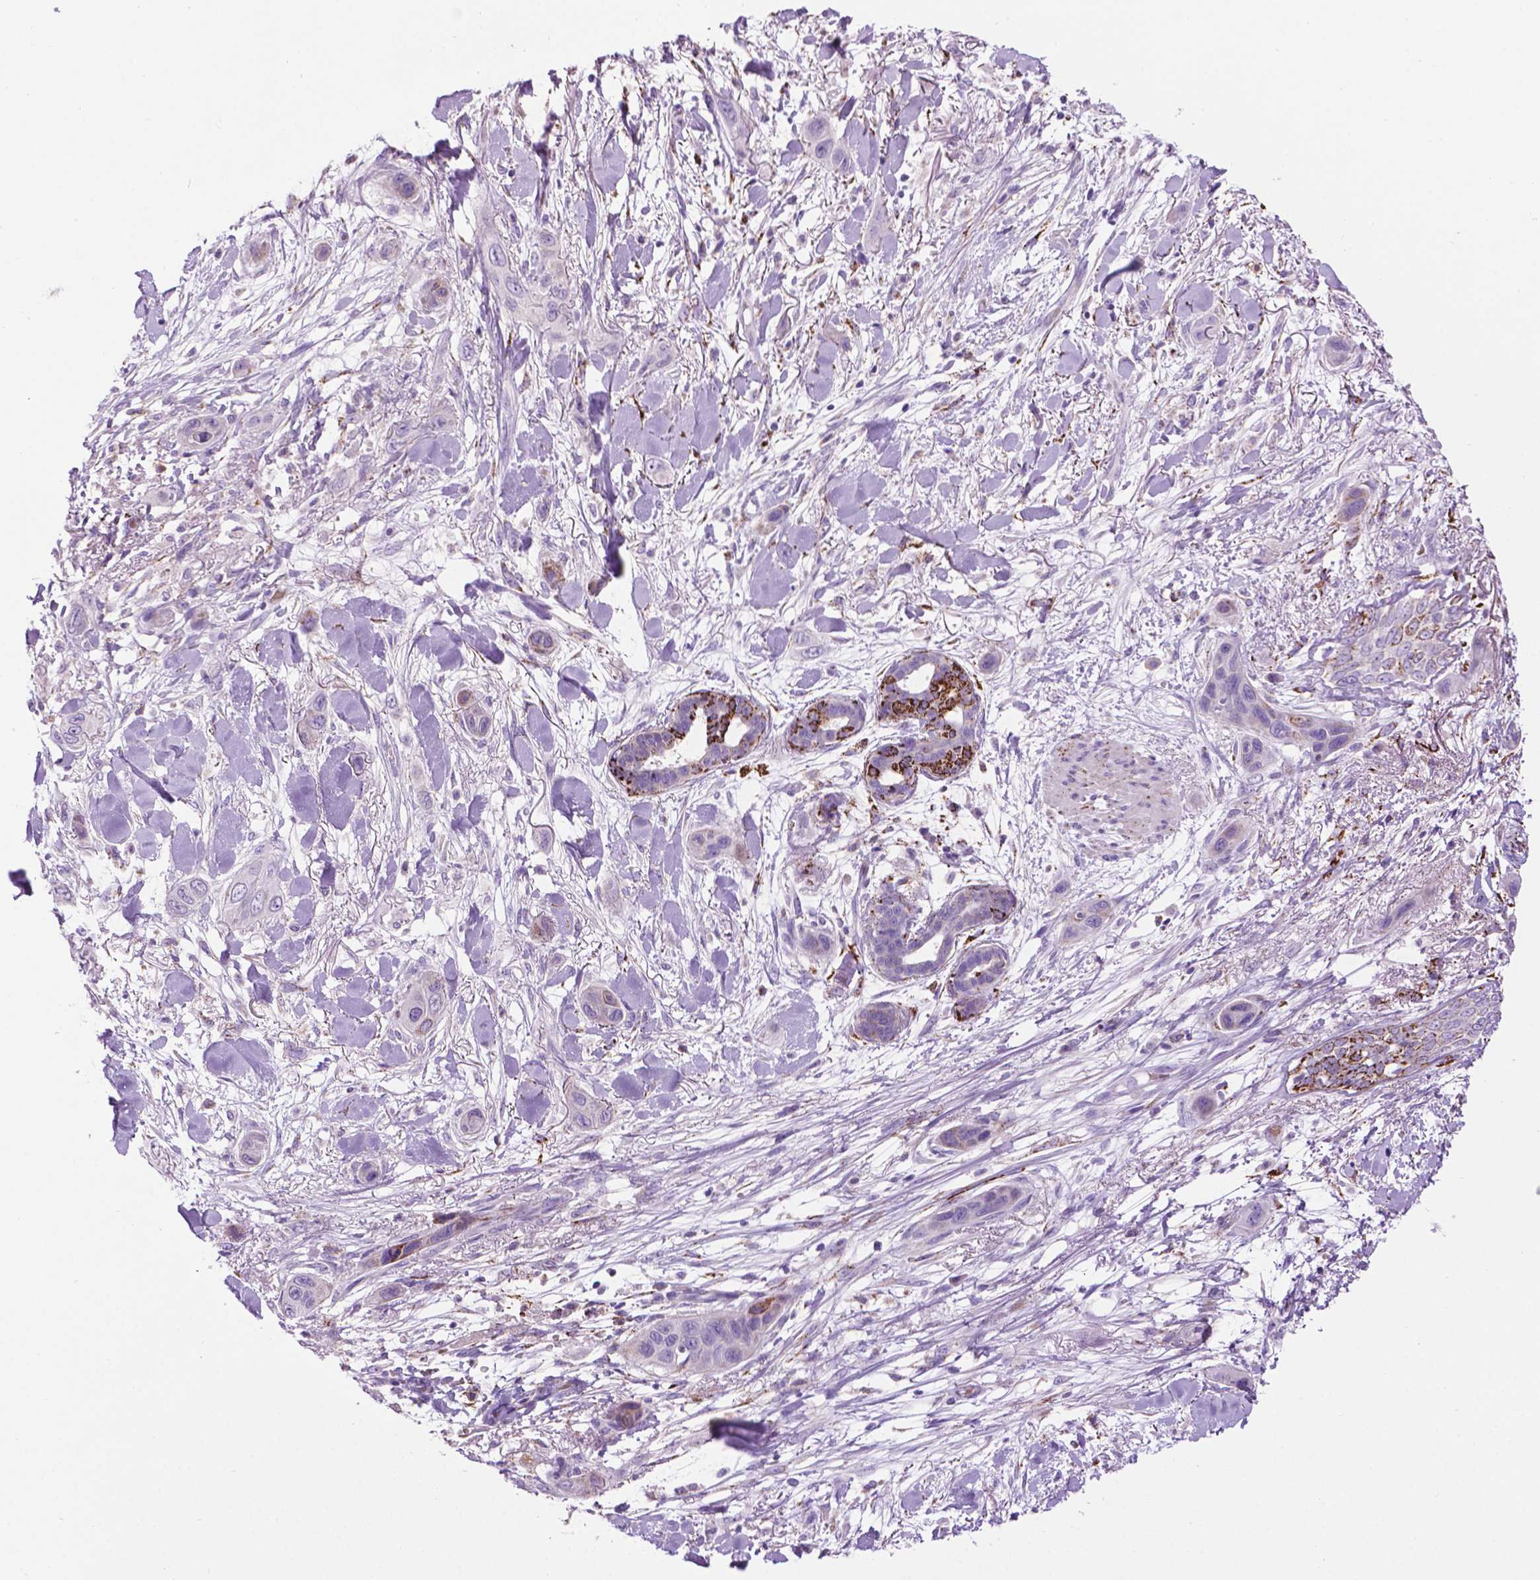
{"staining": {"intensity": "negative", "quantity": "none", "location": "none"}, "tissue": "skin cancer", "cell_type": "Tumor cells", "image_type": "cancer", "snomed": [{"axis": "morphology", "description": "Squamous cell carcinoma, NOS"}, {"axis": "topography", "description": "Skin"}], "caption": "Human skin cancer stained for a protein using immunohistochemistry (IHC) displays no staining in tumor cells.", "gene": "TMEM132E", "patient": {"sex": "male", "age": 79}}